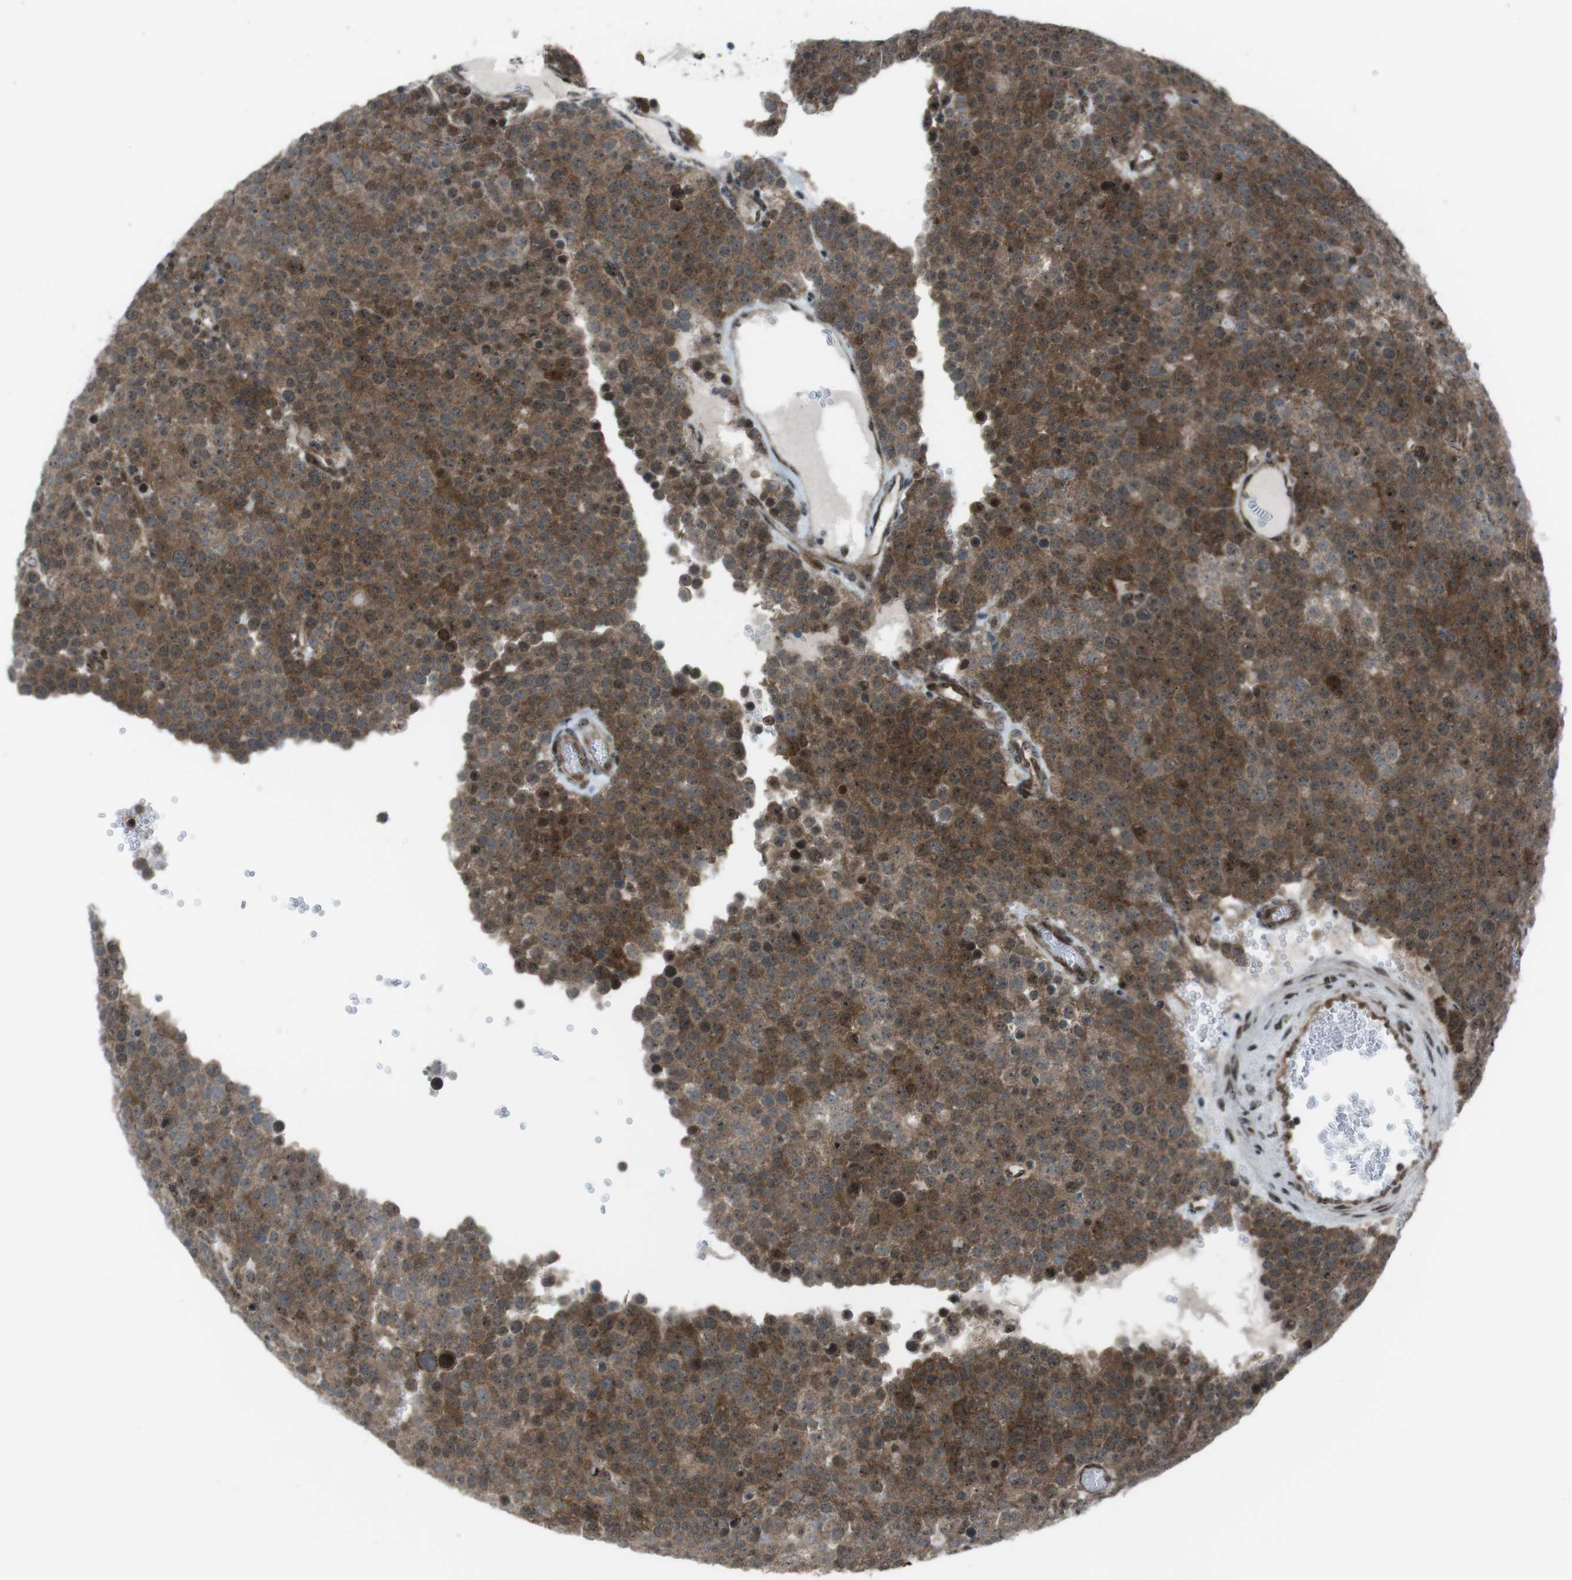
{"staining": {"intensity": "moderate", "quantity": ">75%", "location": "cytoplasmic/membranous"}, "tissue": "testis cancer", "cell_type": "Tumor cells", "image_type": "cancer", "snomed": [{"axis": "morphology", "description": "Normal tissue, NOS"}, {"axis": "morphology", "description": "Seminoma, NOS"}, {"axis": "topography", "description": "Testis"}], "caption": "Seminoma (testis) stained with a brown dye demonstrates moderate cytoplasmic/membranous positive positivity in approximately >75% of tumor cells.", "gene": "CSNK1D", "patient": {"sex": "male", "age": 71}}